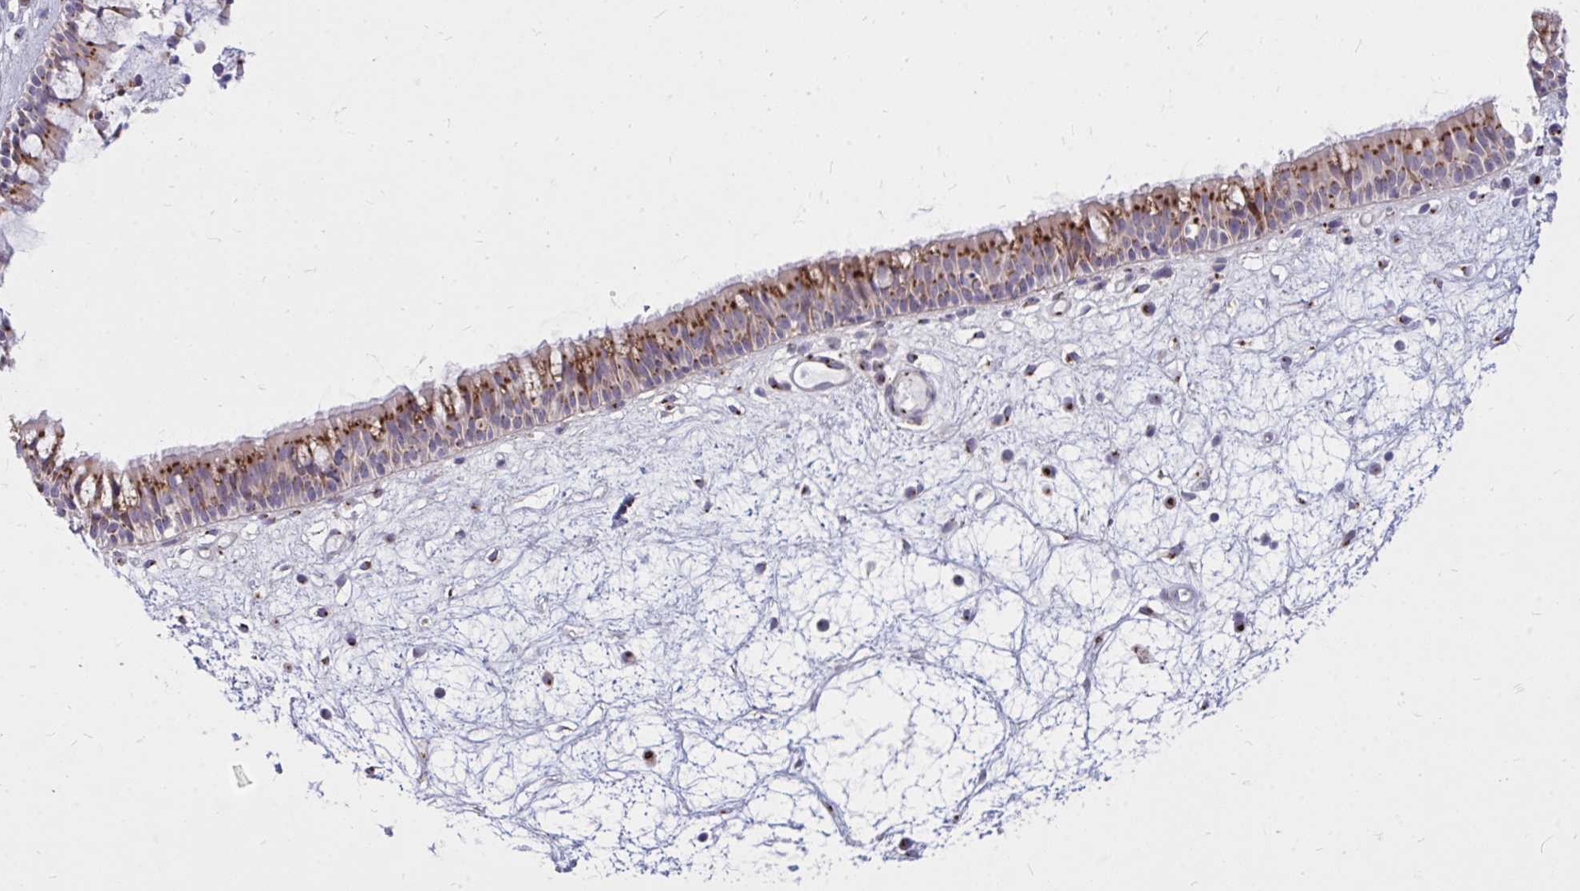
{"staining": {"intensity": "strong", "quantity": ">75%", "location": "cytoplasmic/membranous"}, "tissue": "nasopharynx", "cell_type": "Respiratory epithelial cells", "image_type": "normal", "snomed": [{"axis": "morphology", "description": "Normal tissue, NOS"}, {"axis": "topography", "description": "Nasopharynx"}], "caption": "DAB (3,3'-diaminobenzidine) immunohistochemical staining of normal human nasopharynx exhibits strong cytoplasmic/membranous protein staining in approximately >75% of respiratory epithelial cells.", "gene": "RAB6A", "patient": {"sex": "male", "age": 69}}